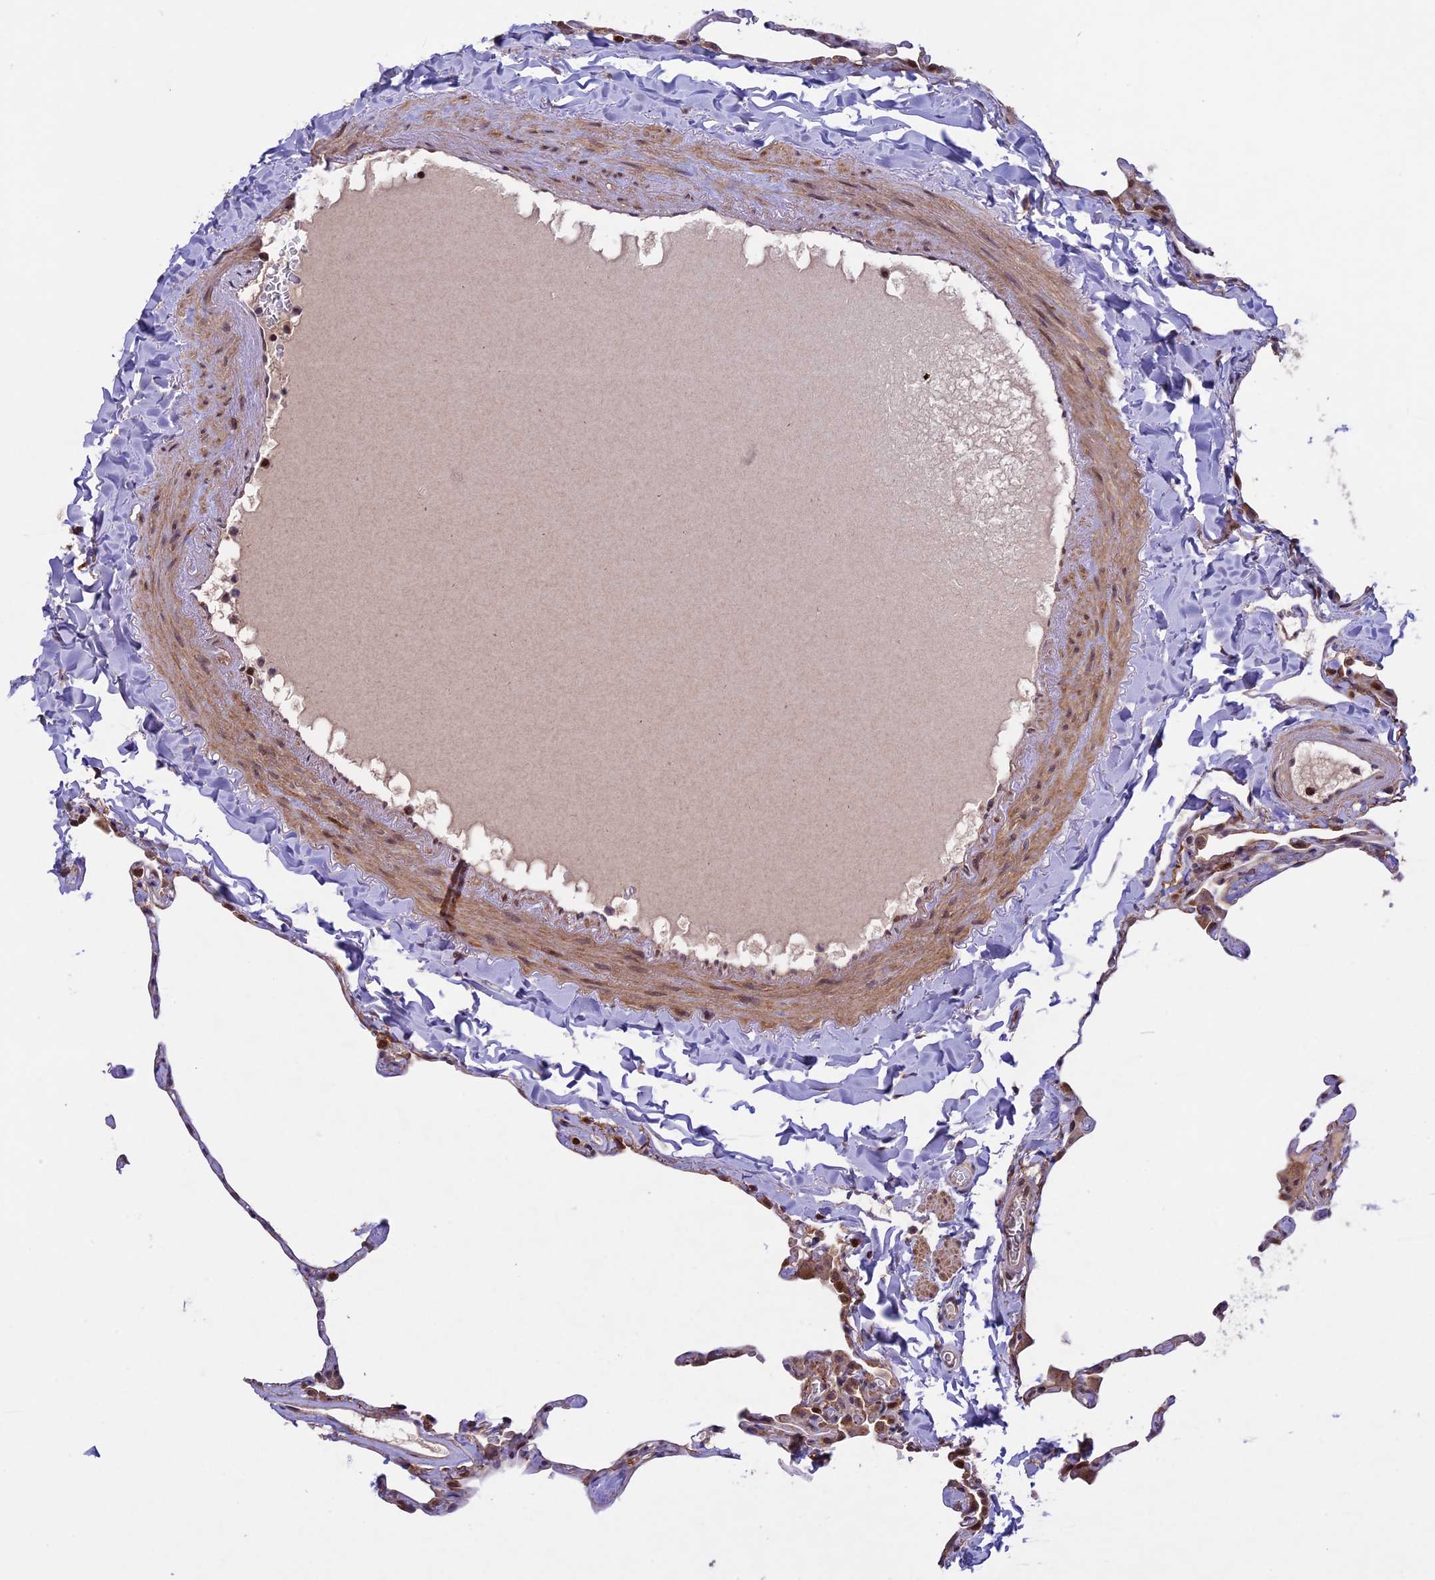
{"staining": {"intensity": "moderate", "quantity": "<25%", "location": "cytoplasmic/membranous"}, "tissue": "lung", "cell_type": "Alveolar cells", "image_type": "normal", "snomed": [{"axis": "morphology", "description": "Normal tissue, NOS"}, {"axis": "topography", "description": "Lung"}], "caption": "The photomicrograph shows immunohistochemical staining of benign lung. There is moderate cytoplasmic/membranous staining is seen in about <25% of alveolar cells. The staining is performed using DAB (3,3'-diaminobenzidine) brown chromogen to label protein expression. The nuclei are counter-stained blue using hematoxylin.", "gene": "MAN2C1", "patient": {"sex": "male", "age": 65}}